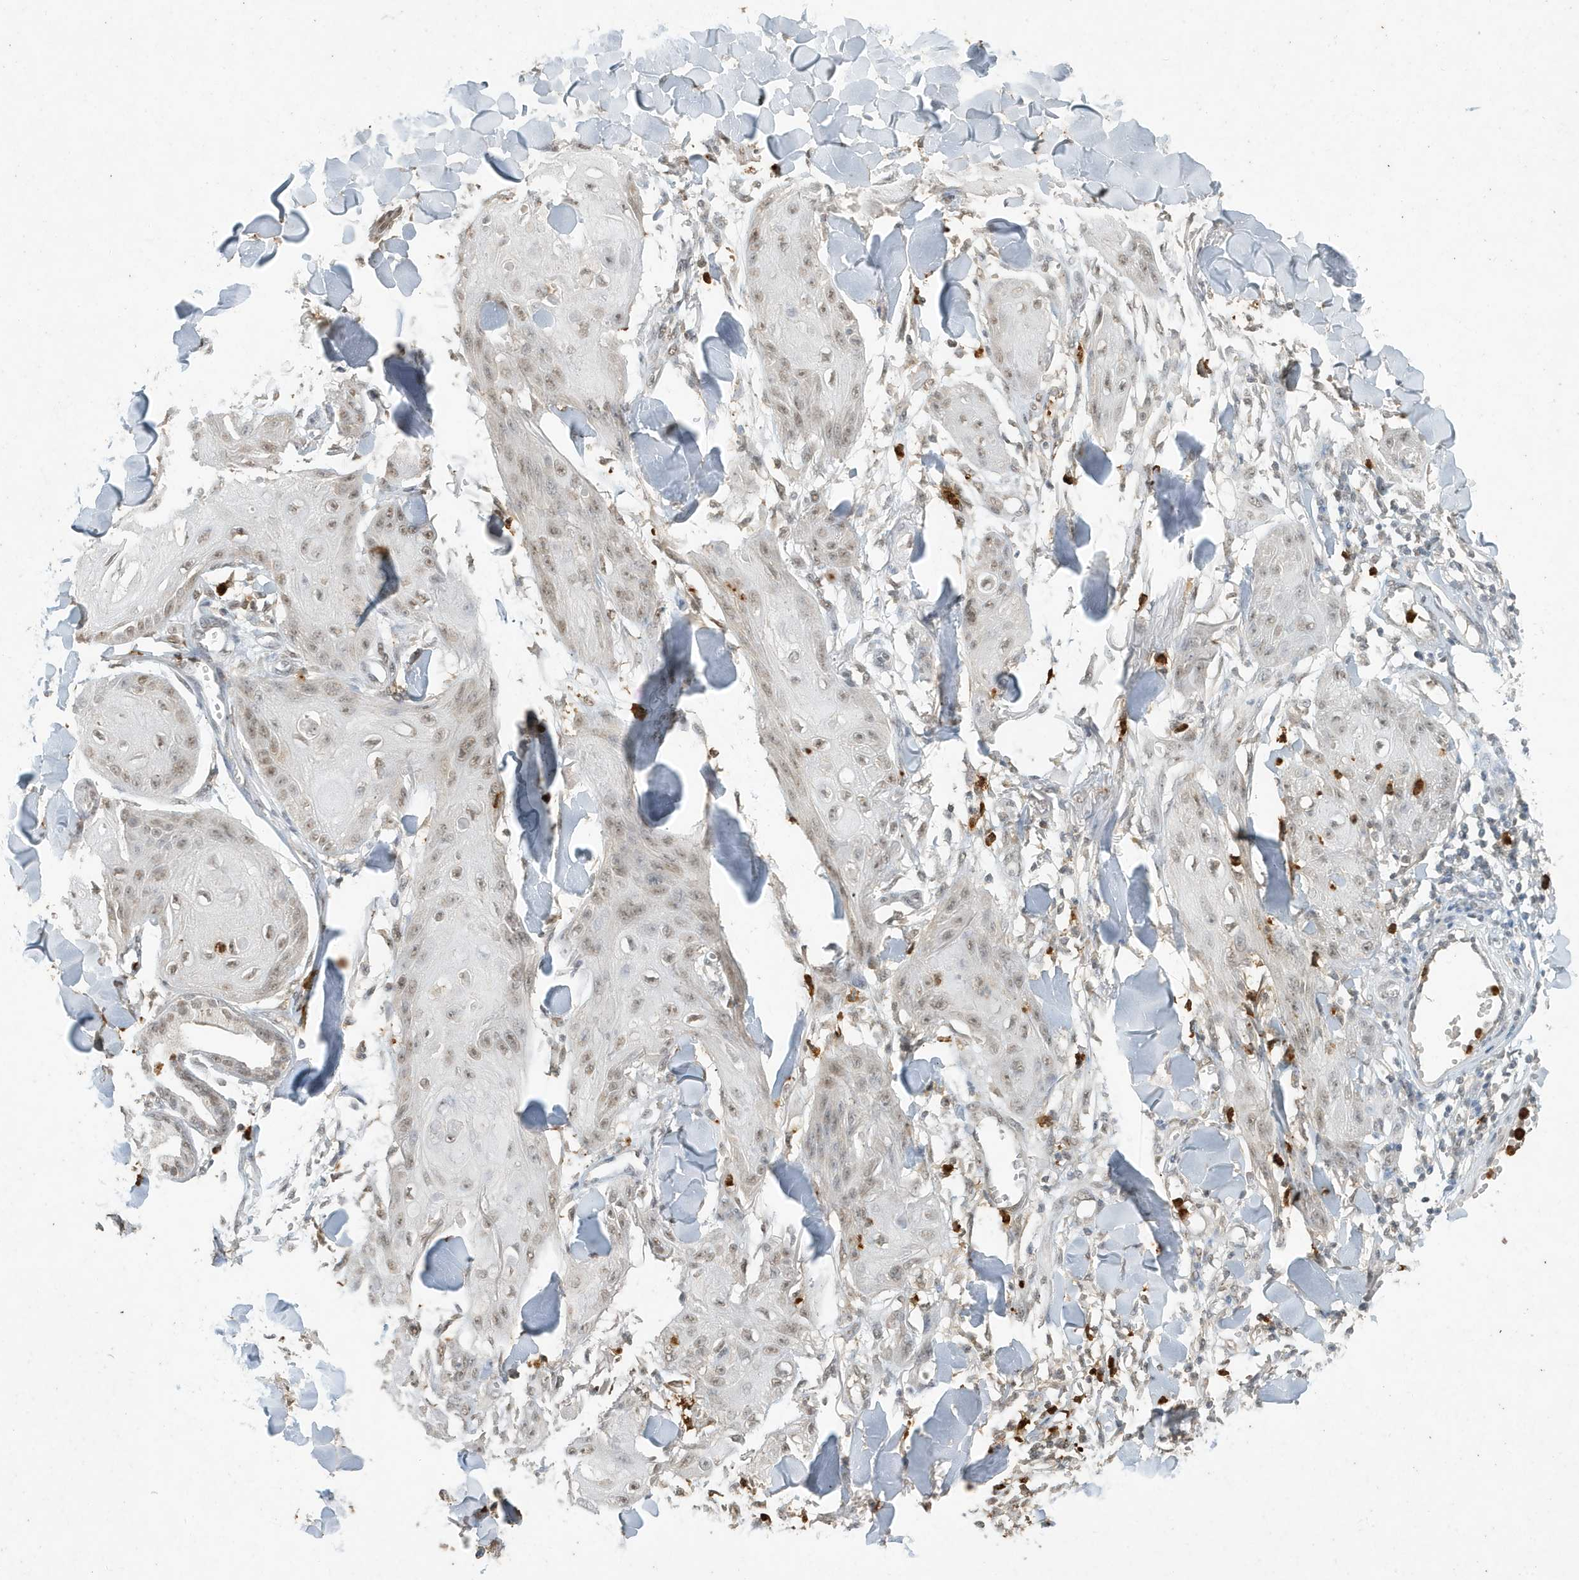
{"staining": {"intensity": "weak", "quantity": ">75%", "location": "nuclear"}, "tissue": "skin cancer", "cell_type": "Tumor cells", "image_type": "cancer", "snomed": [{"axis": "morphology", "description": "Squamous cell carcinoma, NOS"}, {"axis": "topography", "description": "Skin"}], "caption": "Immunohistochemistry micrograph of neoplastic tissue: skin cancer (squamous cell carcinoma) stained using immunohistochemistry demonstrates low levels of weak protein expression localized specifically in the nuclear of tumor cells, appearing as a nuclear brown color.", "gene": "DEFA1", "patient": {"sex": "male", "age": 74}}